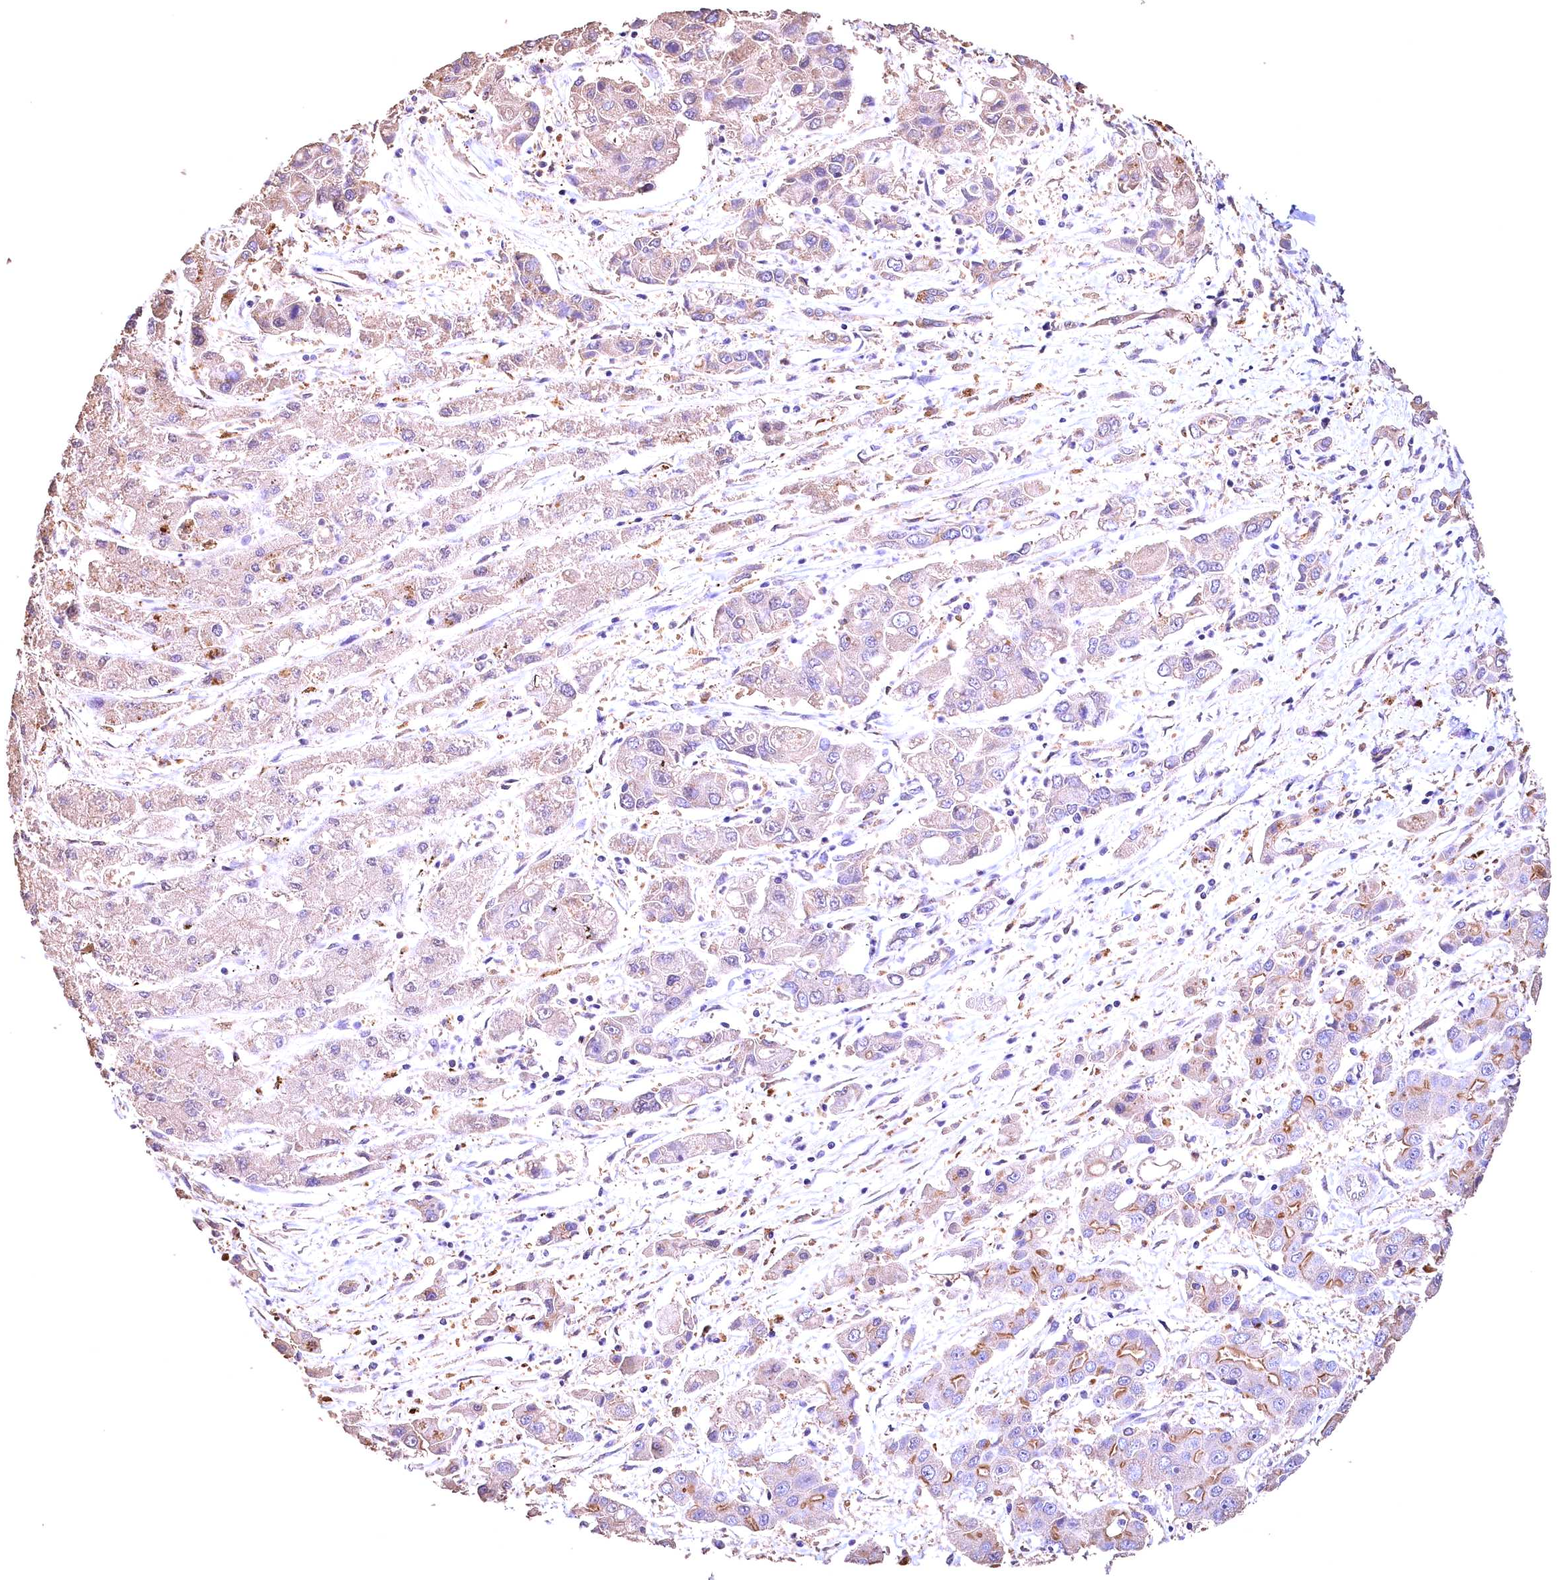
{"staining": {"intensity": "moderate", "quantity": "25%-75%", "location": "cytoplasmic/membranous"}, "tissue": "liver cancer", "cell_type": "Tumor cells", "image_type": "cancer", "snomed": [{"axis": "morphology", "description": "Cholangiocarcinoma"}, {"axis": "topography", "description": "Liver"}], "caption": "A photomicrograph of human liver cancer (cholangiocarcinoma) stained for a protein exhibits moderate cytoplasmic/membranous brown staining in tumor cells. (Brightfield microscopy of DAB IHC at high magnification).", "gene": "OAS3", "patient": {"sex": "male", "age": 67}}